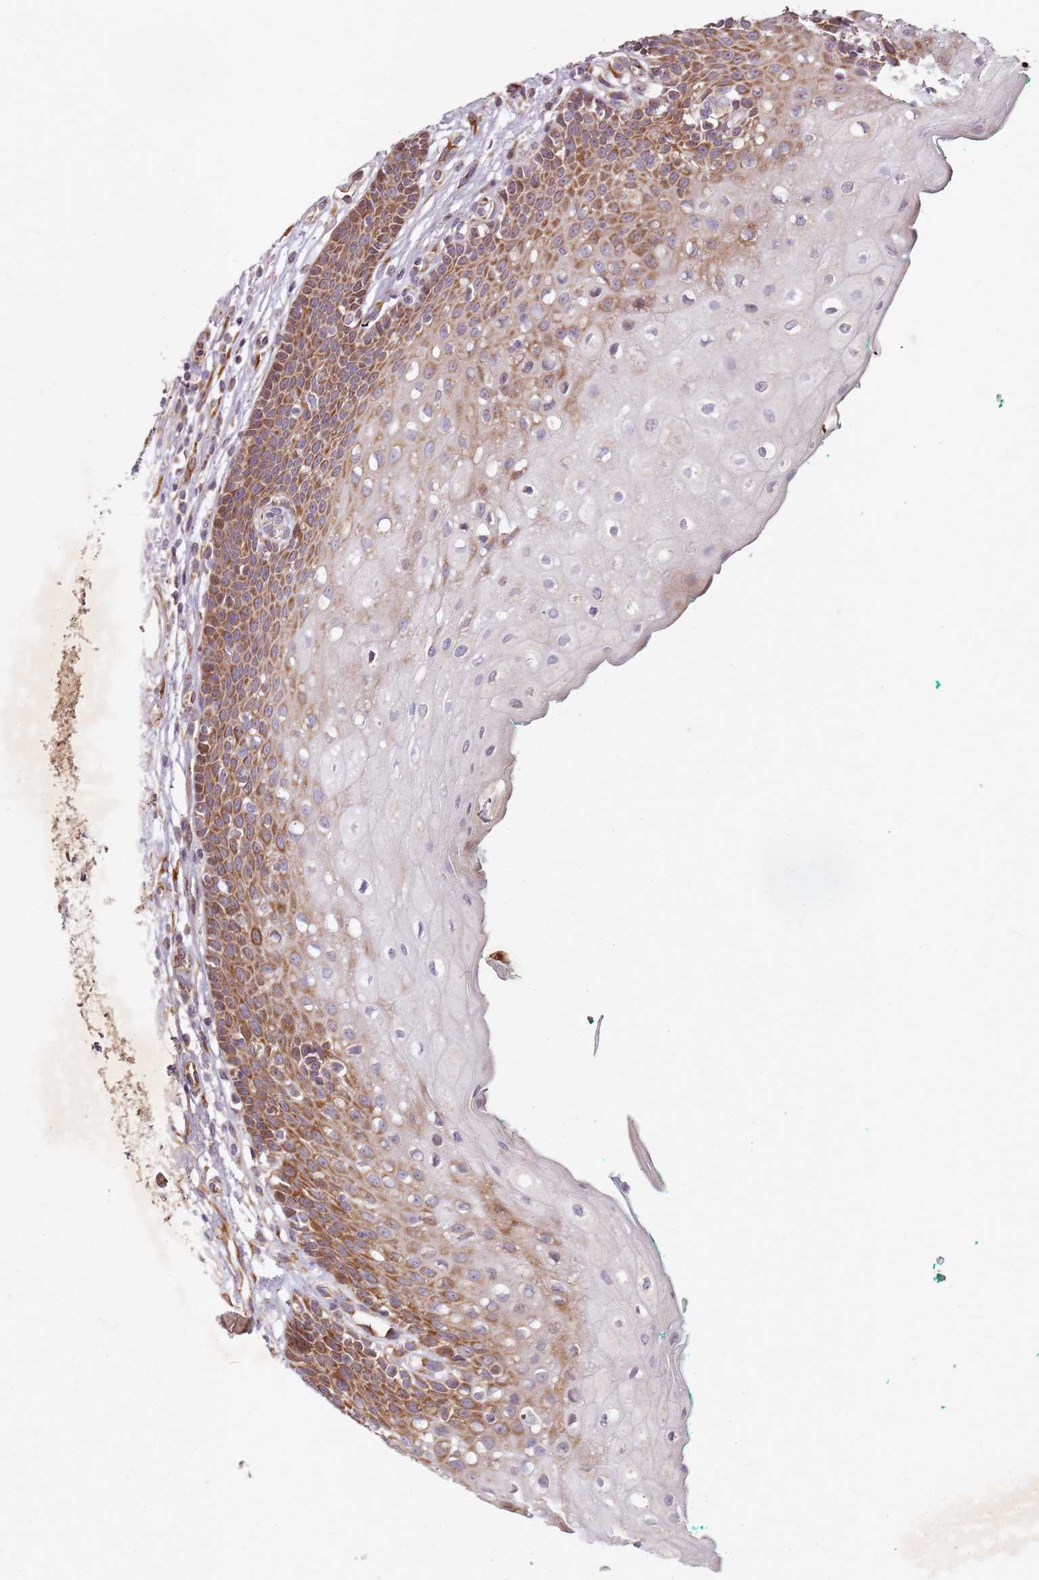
{"staining": {"intensity": "moderate", "quantity": ">75%", "location": "cytoplasmic/membranous"}, "tissue": "oral mucosa", "cell_type": "Squamous epithelial cells", "image_type": "normal", "snomed": [{"axis": "morphology", "description": "Normal tissue, NOS"}, {"axis": "morphology", "description": "Squamous cell carcinoma, NOS"}, {"axis": "topography", "description": "Oral tissue"}, {"axis": "topography", "description": "Tounge, NOS"}, {"axis": "topography", "description": "Head-Neck"}], "caption": "Moderate cytoplasmic/membranous positivity for a protein is identified in about >75% of squamous epithelial cells of normal oral mucosa using IHC.", "gene": "ARFRP1", "patient": {"sex": "male", "age": 79}}